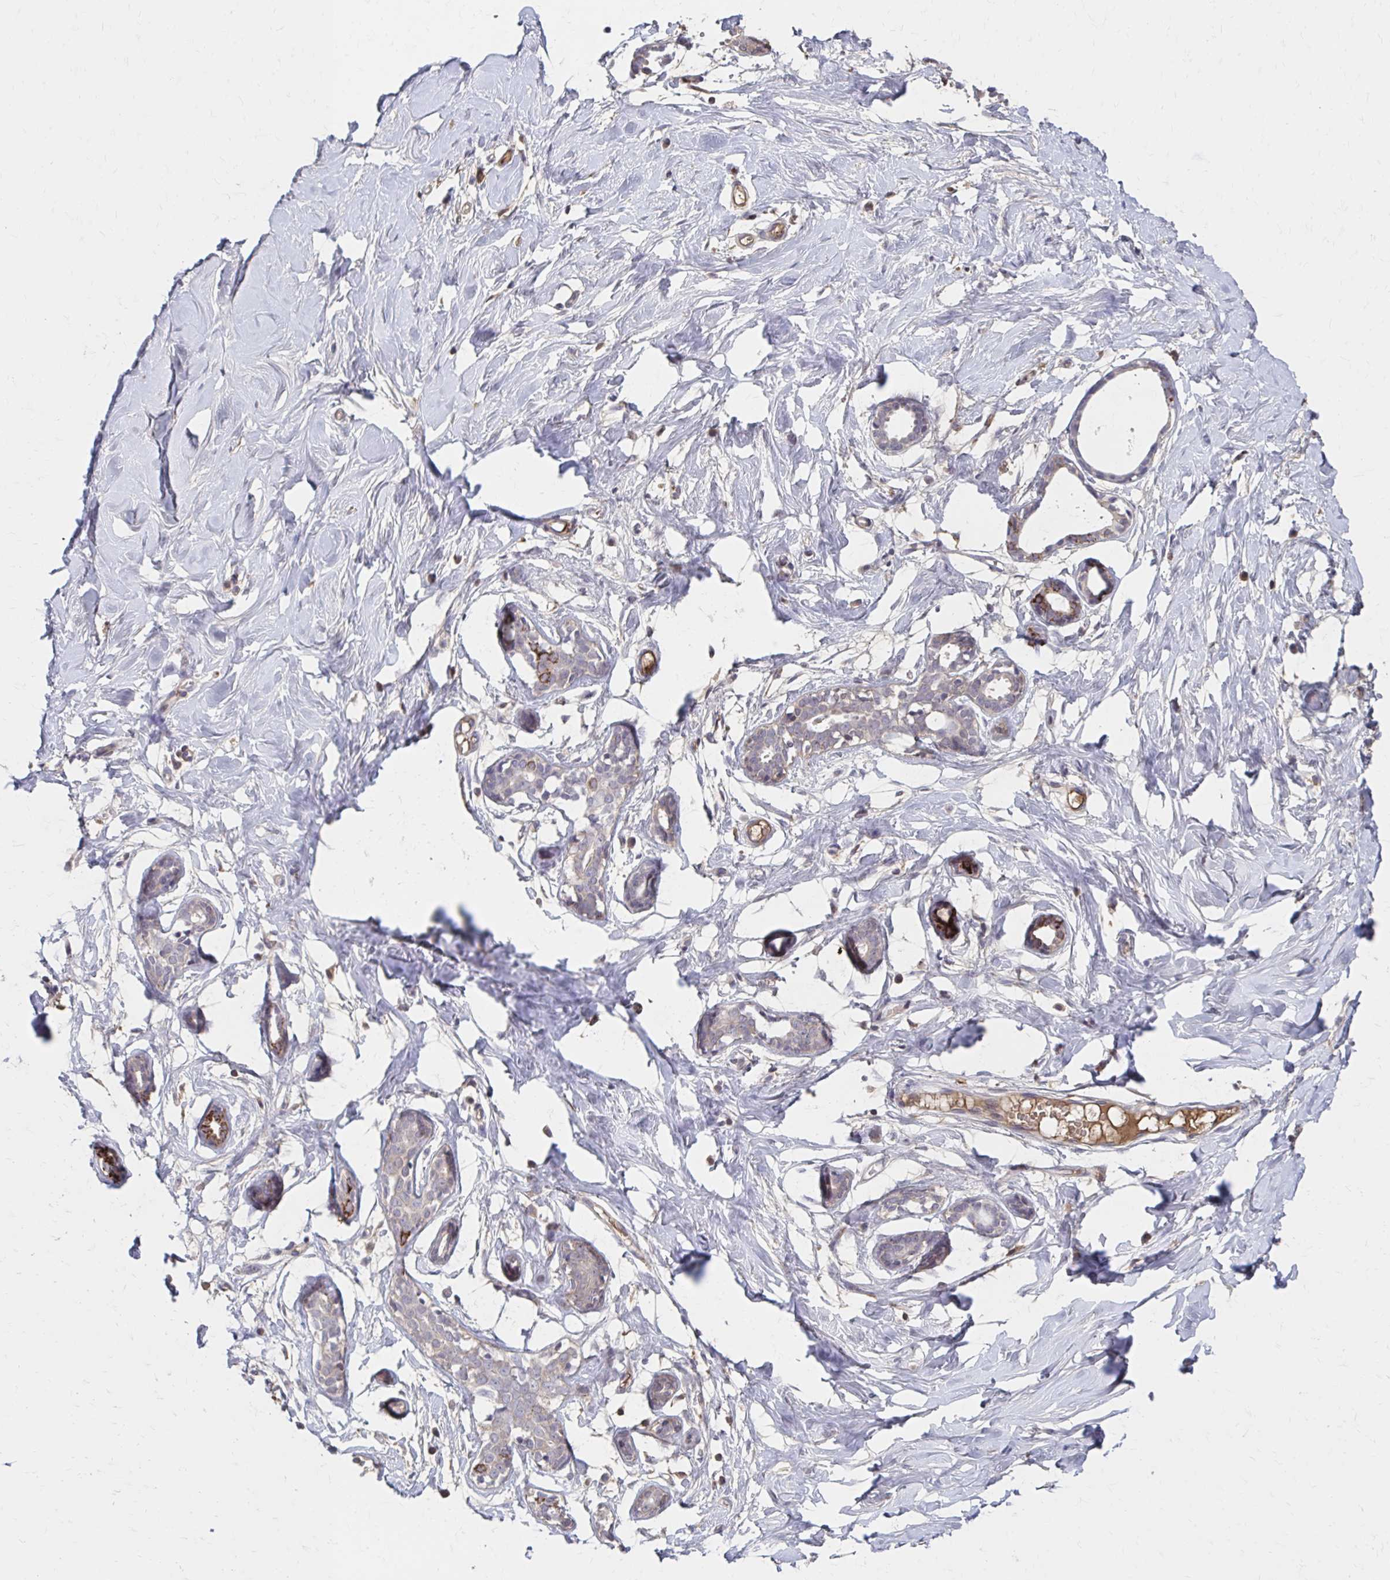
{"staining": {"intensity": "negative", "quantity": "none", "location": "none"}, "tissue": "breast", "cell_type": "Adipocytes", "image_type": "normal", "snomed": [{"axis": "morphology", "description": "Normal tissue, NOS"}, {"axis": "topography", "description": "Breast"}], "caption": "DAB (3,3'-diaminobenzidine) immunohistochemical staining of normal breast demonstrates no significant staining in adipocytes.", "gene": "HMGCS2", "patient": {"sex": "female", "age": 27}}